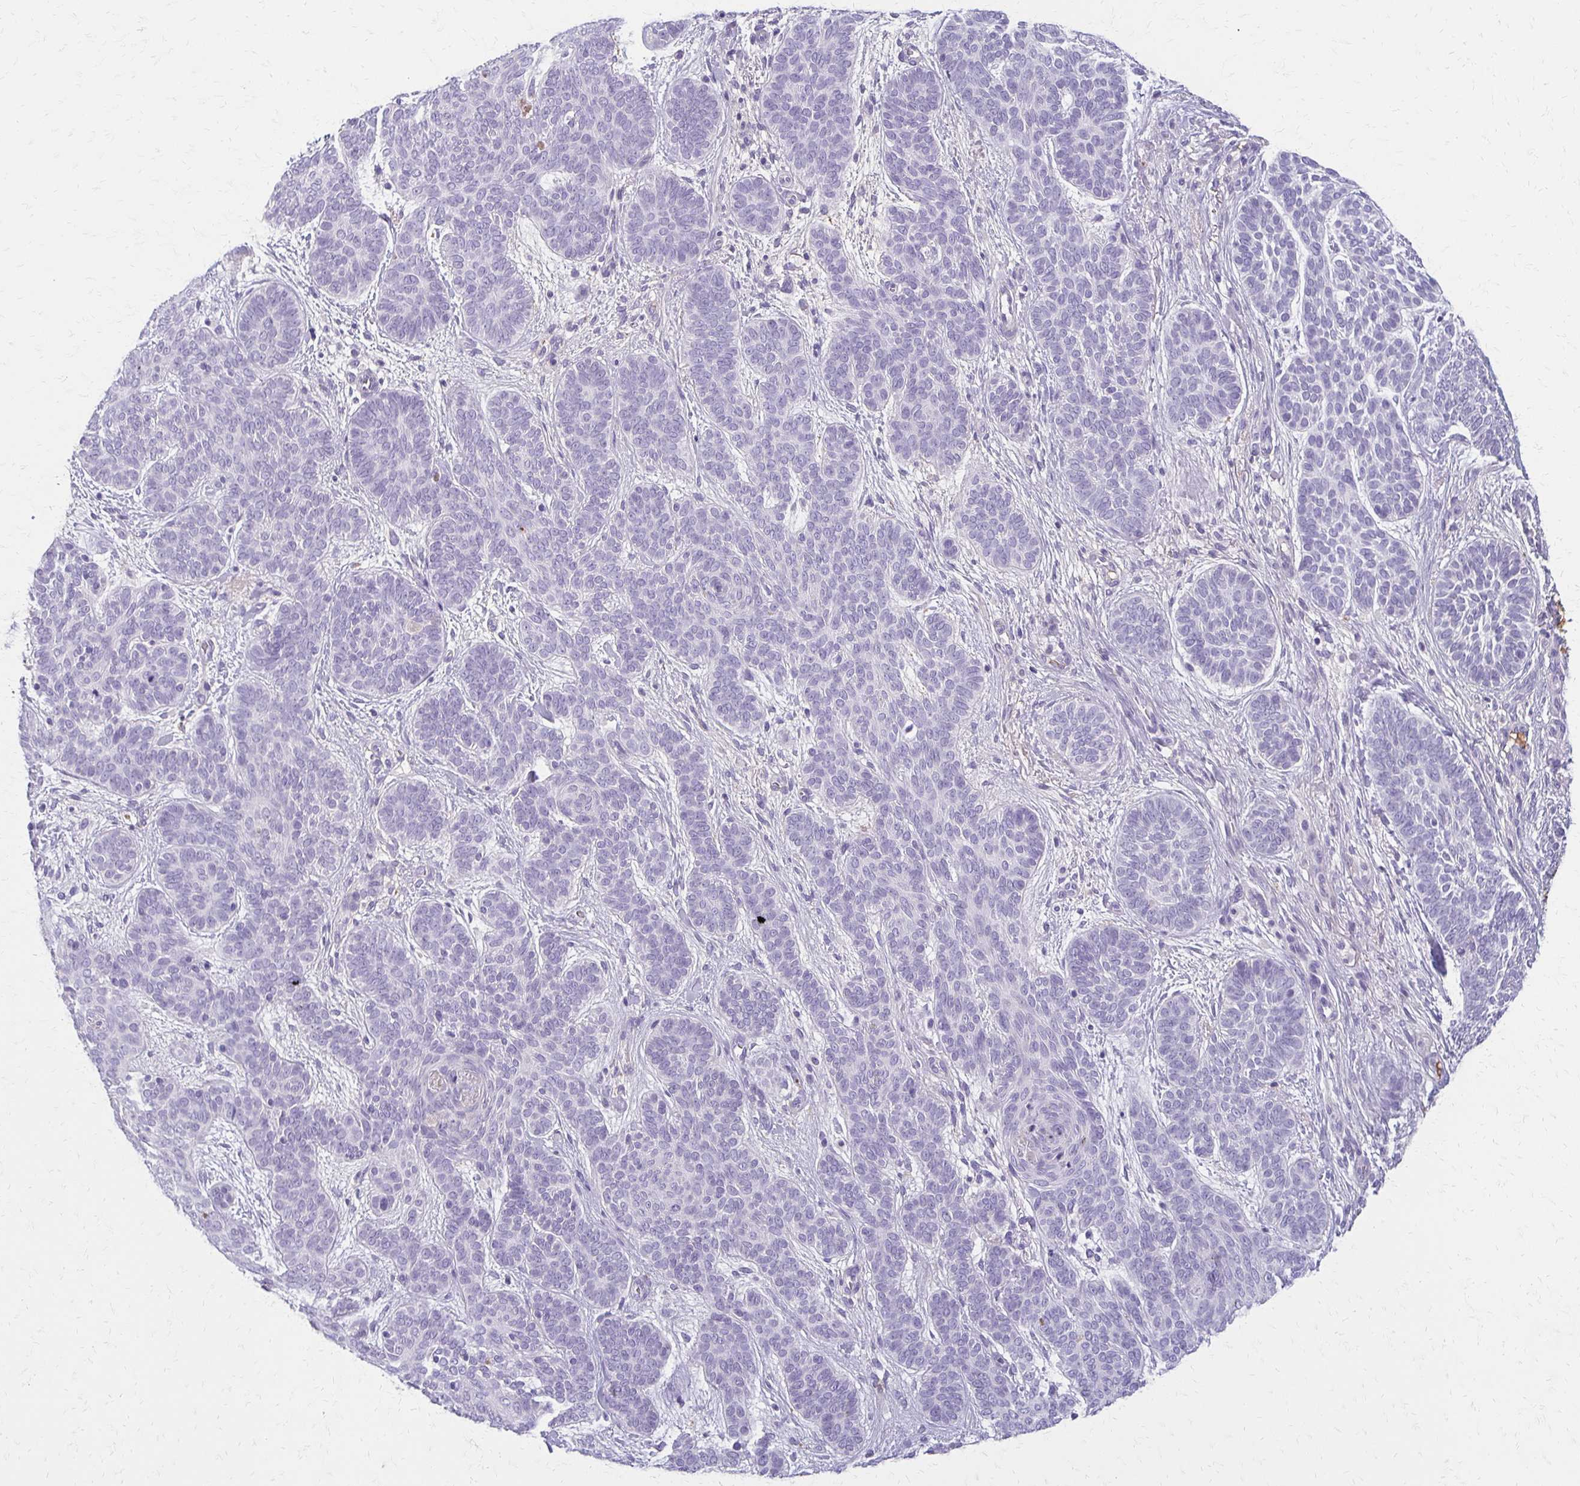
{"staining": {"intensity": "negative", "quantity": "none", "location": "none"}, "tissue": "skin cancer", "cell_type": "Tumor cells", "image_type": "cancer", "snomed": [{"axis": "morphology", "description": "Basal cell carcinoma"}, {"axis": "topography", "description": "Skin"}], "caption": "This is a histopathology image of IHC staining of skin cancer (basal cell carcinoma), which shows no staining in tumor cells.", "gene": "BBS12", "patient": {"sex": "female", "age": 82}}